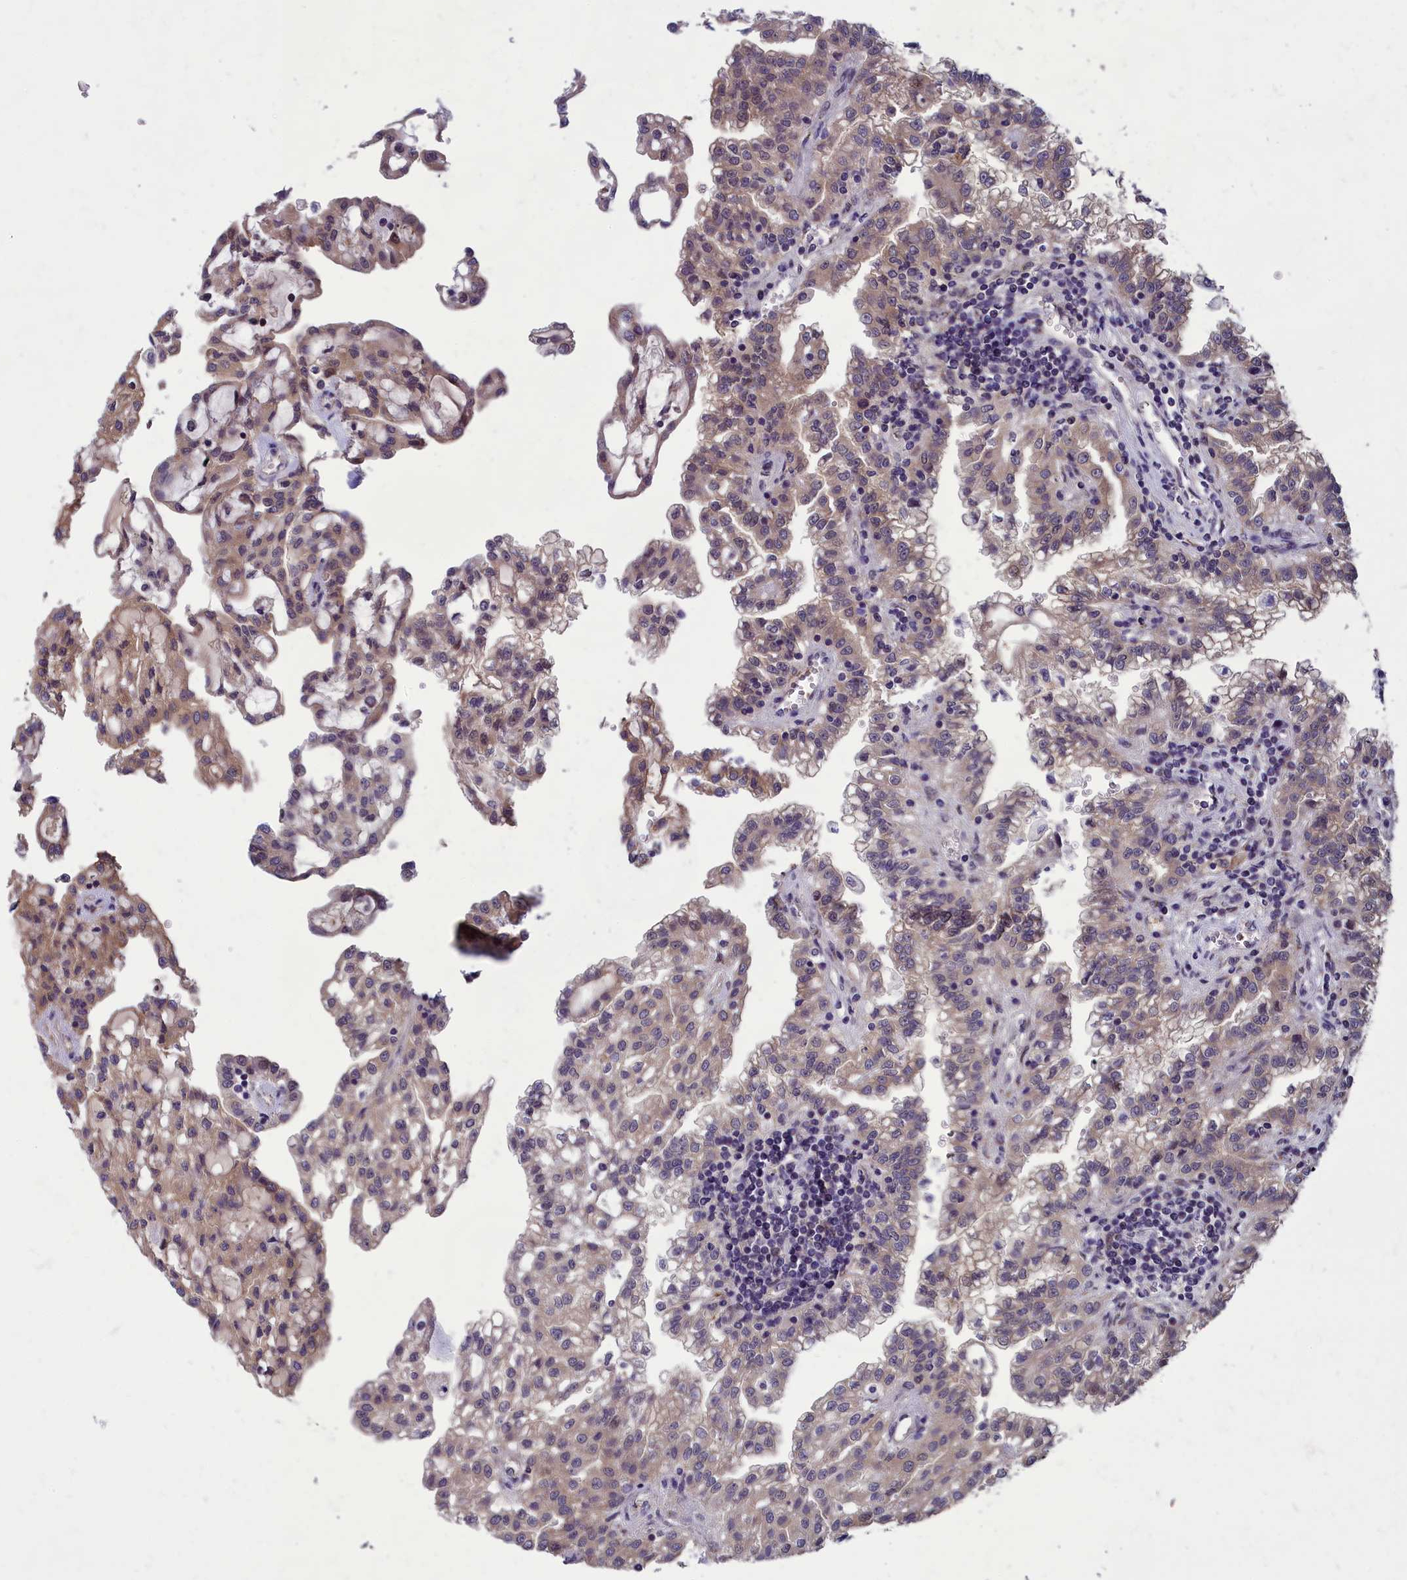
{"staining": {"intensity": "weak", "quantity": "25%-75%", "location": "cytoplasmic/membranous"}, "tissue": "renal cancer", "cell_type": "Tumor cells", "image_type": "cancer", "snomed": [{"axis": "morphology", "description": "Adenocarcinoma, NOS"}, {"axis": "topography", "description": "Kidney"}], "caption": "Weak cytoplasmic/membranous expression for a protein is present in about 25%-75% of tumor cells of adenocarcinoma (renal) using immunohistochemistry.", "gene": "ABCC8", "patient": {"sex": "male", "age": 63}}